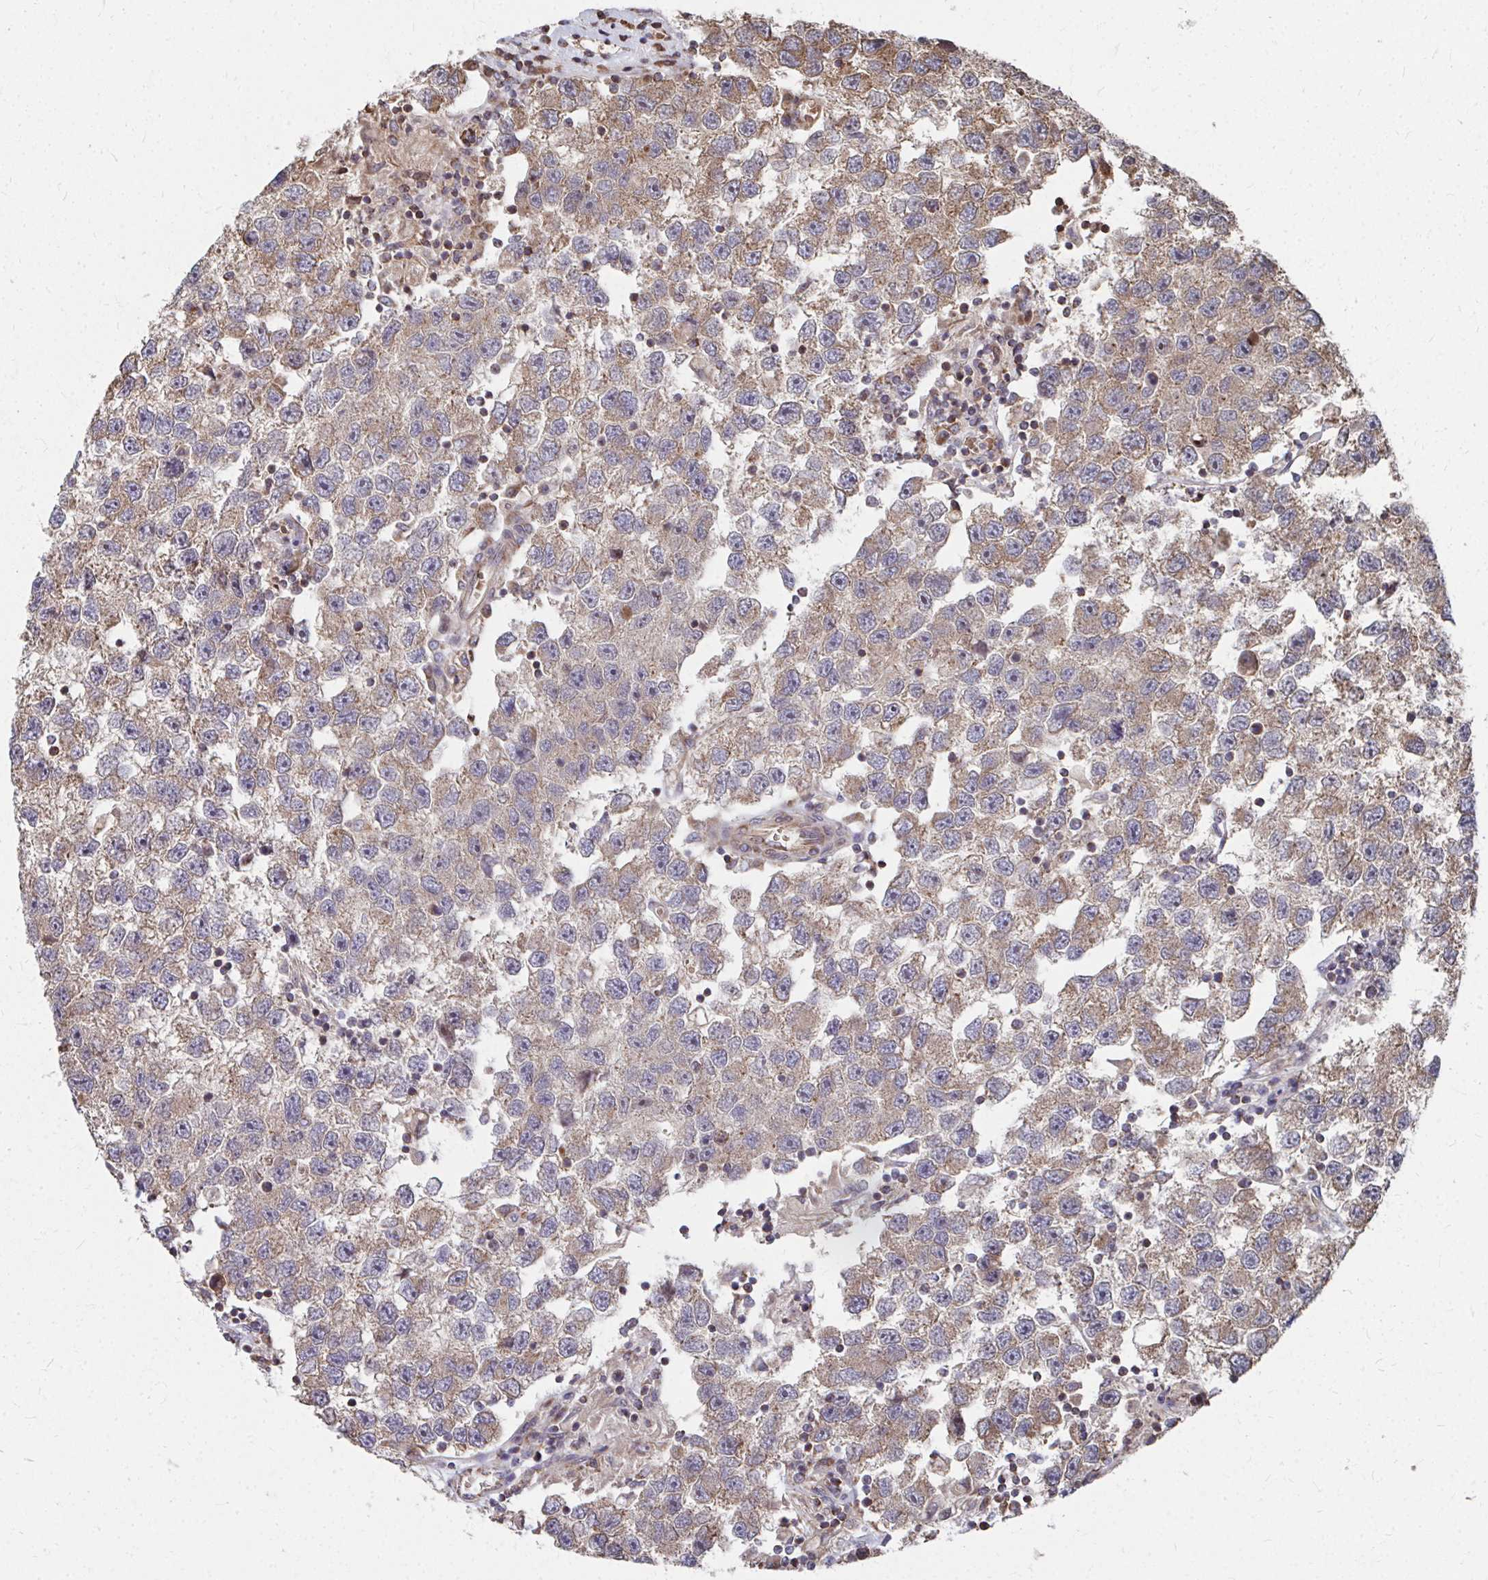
{"staining": {"intensity": "moderate", "quantity": ">75%", "location": "cytoplasmic/membranous"}, "tissue": "testis cancer", "cell_type": "Tumor cells", "image_type": "cancer", "snomed": [{"axis": "morphology", "description": "Seminoma, NOS"}, {"axis": "topography", "description": "Testis"}], "caption": "Immunohistochemistry photomicrograph of seminoma (testis) stained for a protein (brown), which displays medium levels of moderate cytoplasmic/membranous staining in about >75% of tumor cells.", "gene": "FAM89A", "patient": {"sex": "male", "age": 26}}